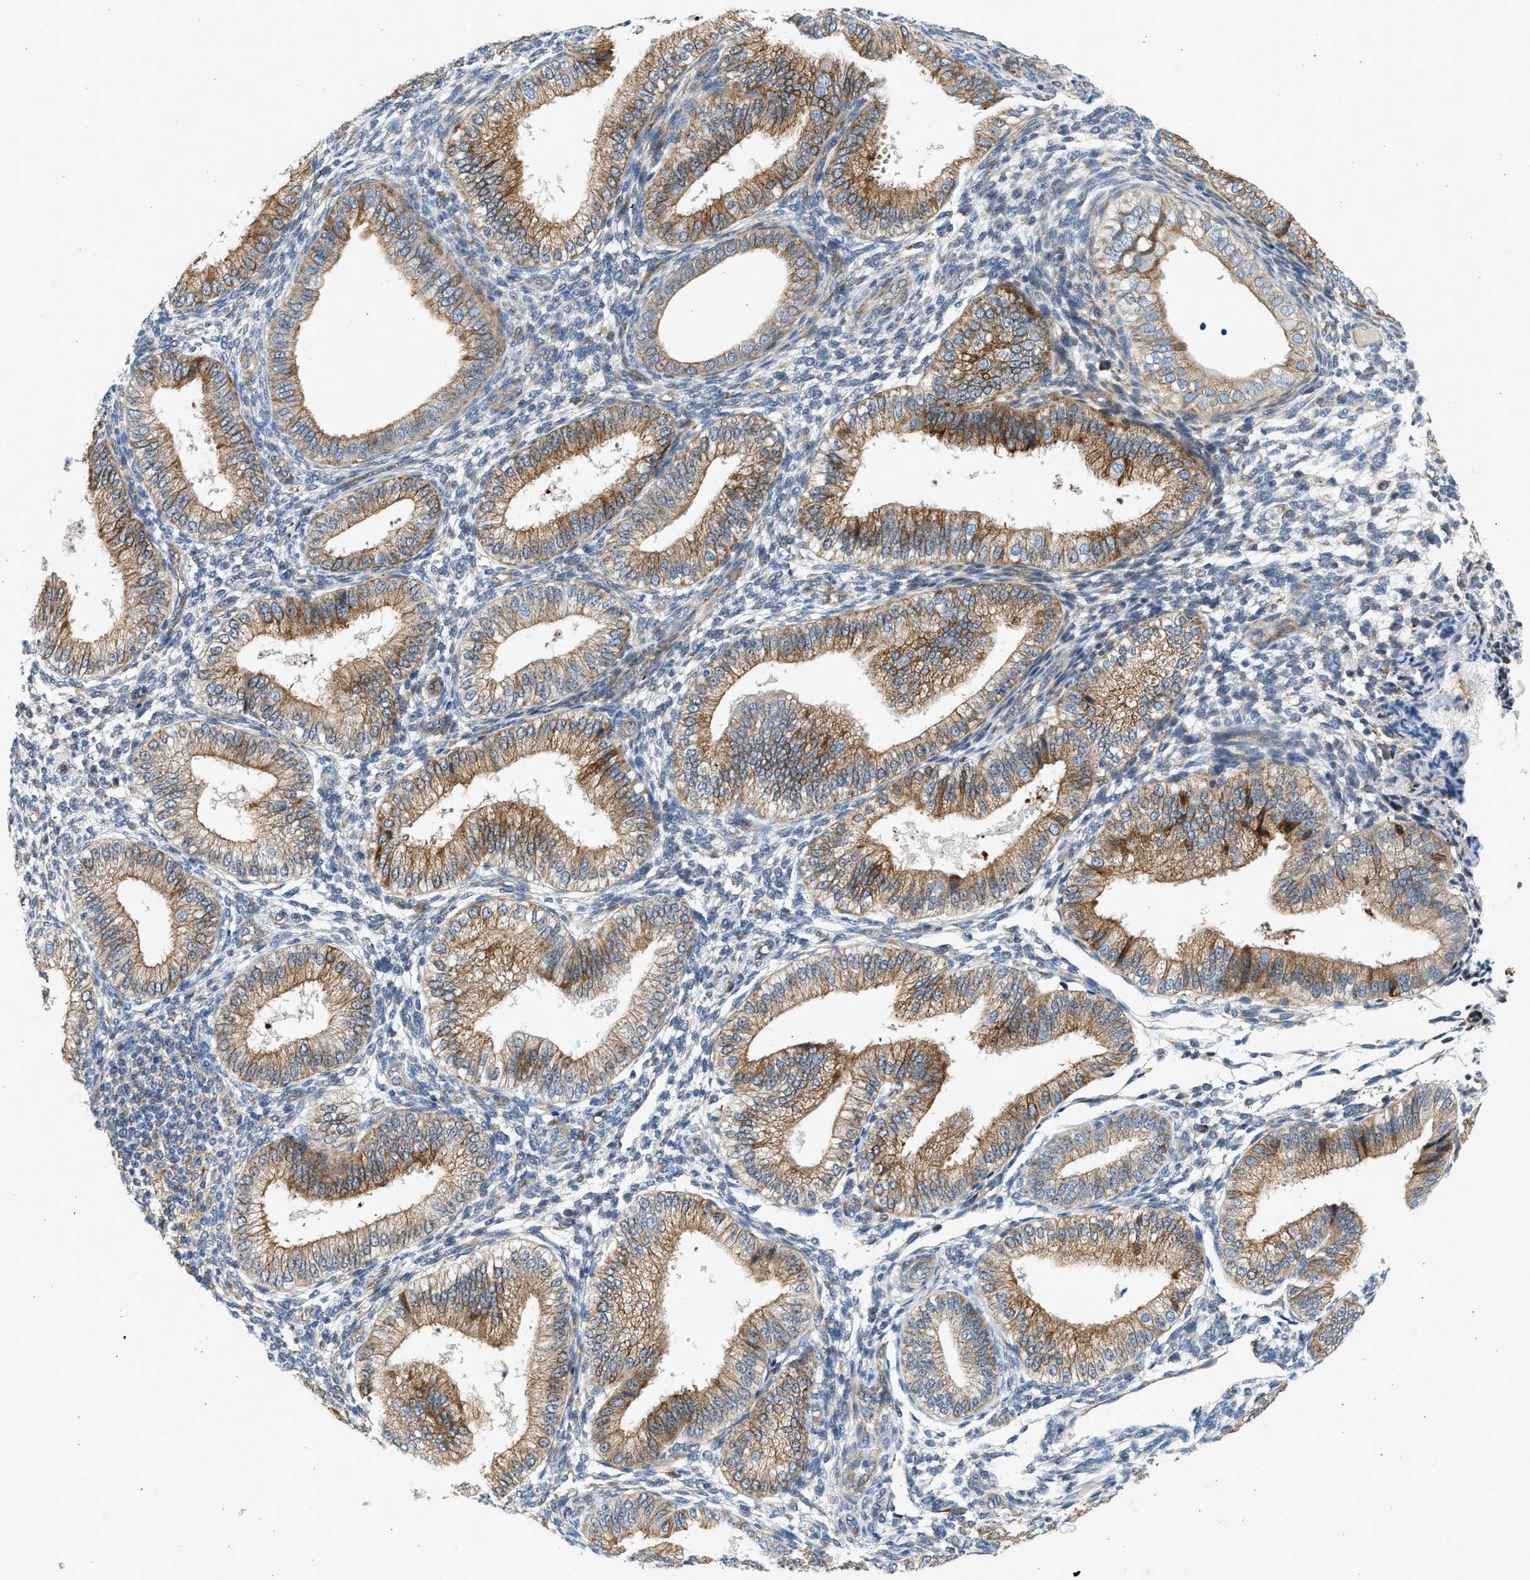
{"staining": {"intensity": "moderate", "quantity": "<25%", "location": "cytoplasmic/membranous"}, "tissue": "endometrium", "cell_type": "Cells in endometrial stroma", "image_type": "normal", "snomed": [{"axis": "morphology", "description": "Normal tissue, NOS"}, {"axis": "topography", "description": "Endometrium"}], "caption": "Human endometrium stained with a brown dye demonstrates moderate cytoplasmic/membranous positive staining in about <25% of cells in endometrial stroma.", "gene": "CNTN6", "patient": {"sex": "female", "age": 39}}